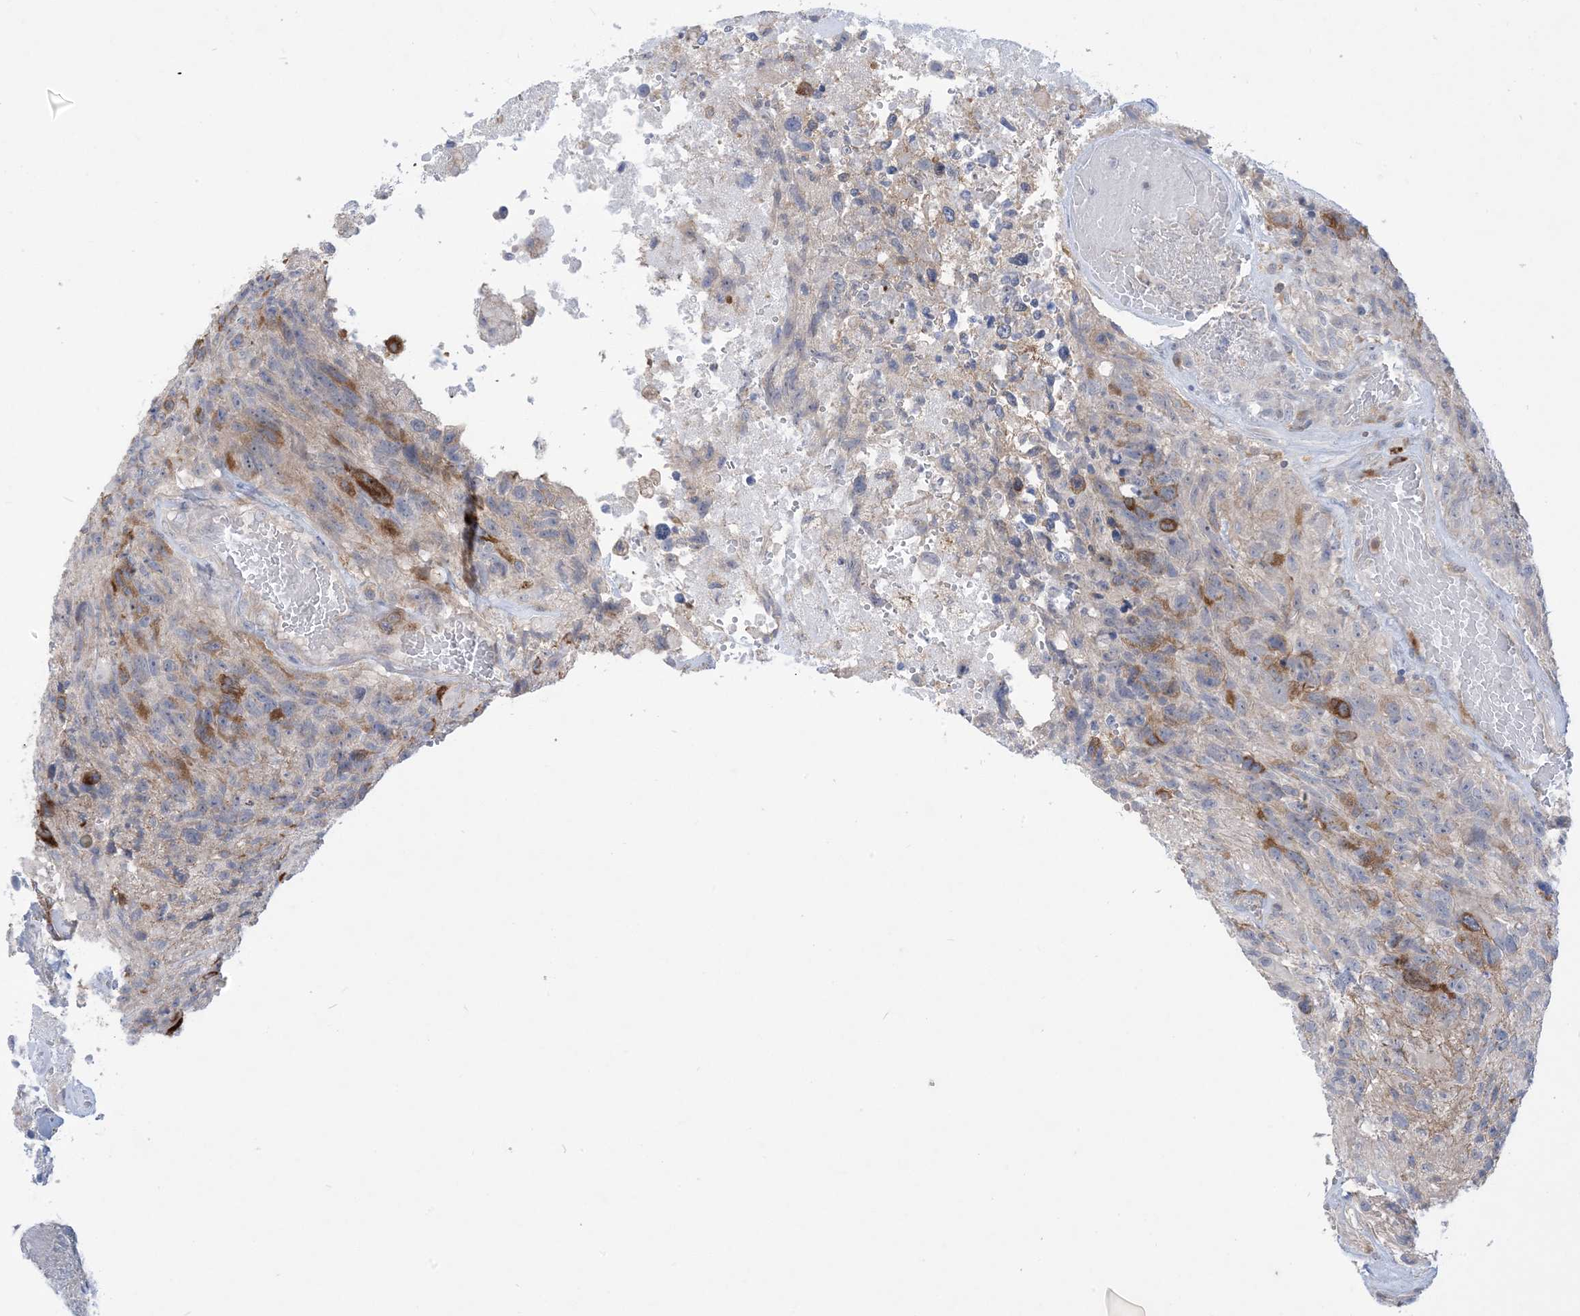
{"staining": {"intensity": "negative", "quantity": "none", "location": "none"}, "tissue": "glioma", "cell_type": "Tumor cells", "image_type": "cancer", "snomed": [{"axis": "morphology", "description": "Glioma, malignant, High grade"}, {"axis": "topography", "description": "Brain"}], "caption": "IHC micrograph of neoplastic tissue: glioma stained with DAB shows no significant protein positivity in tumor cells.", "gene": "AOC1", "patient": {"sex": "male", "age": 69}}